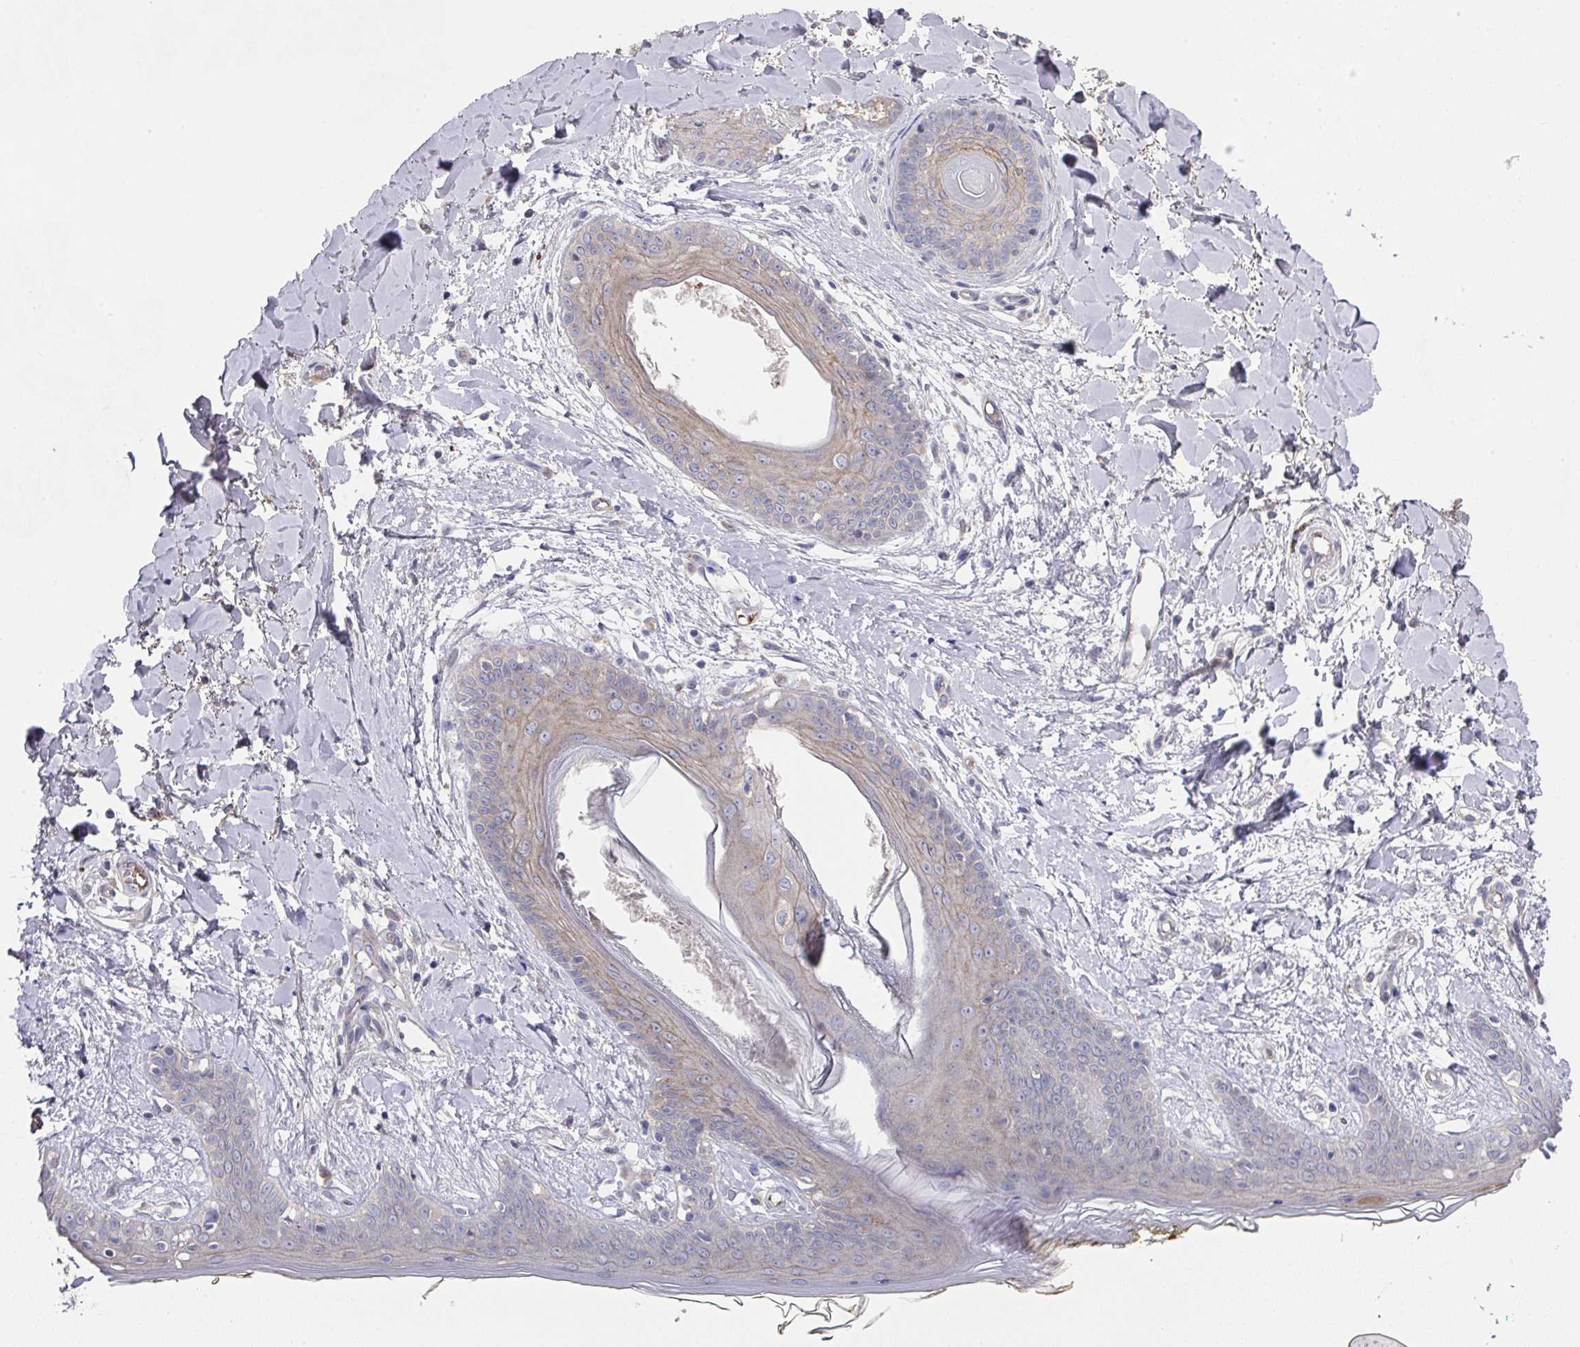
{"staining": {"intensity": "negative", "quantity": "none", "location": "none"}, "tissue": "skin", "cell_type": "Fibroblasts", "image_type": "normal", "snomed": [{"axis": "morphology", "description": "Normal tissue, NOS"}, {"axis": "topography", "description": "Skin"}], "caption": "Skin was stained to show a protein in brown. There is no significant staining in fibroblasts. (IHC, brightfield microscopy, high magnification).", "gene": "PRR5", "patient": {"sex": "female", "age": 34}}